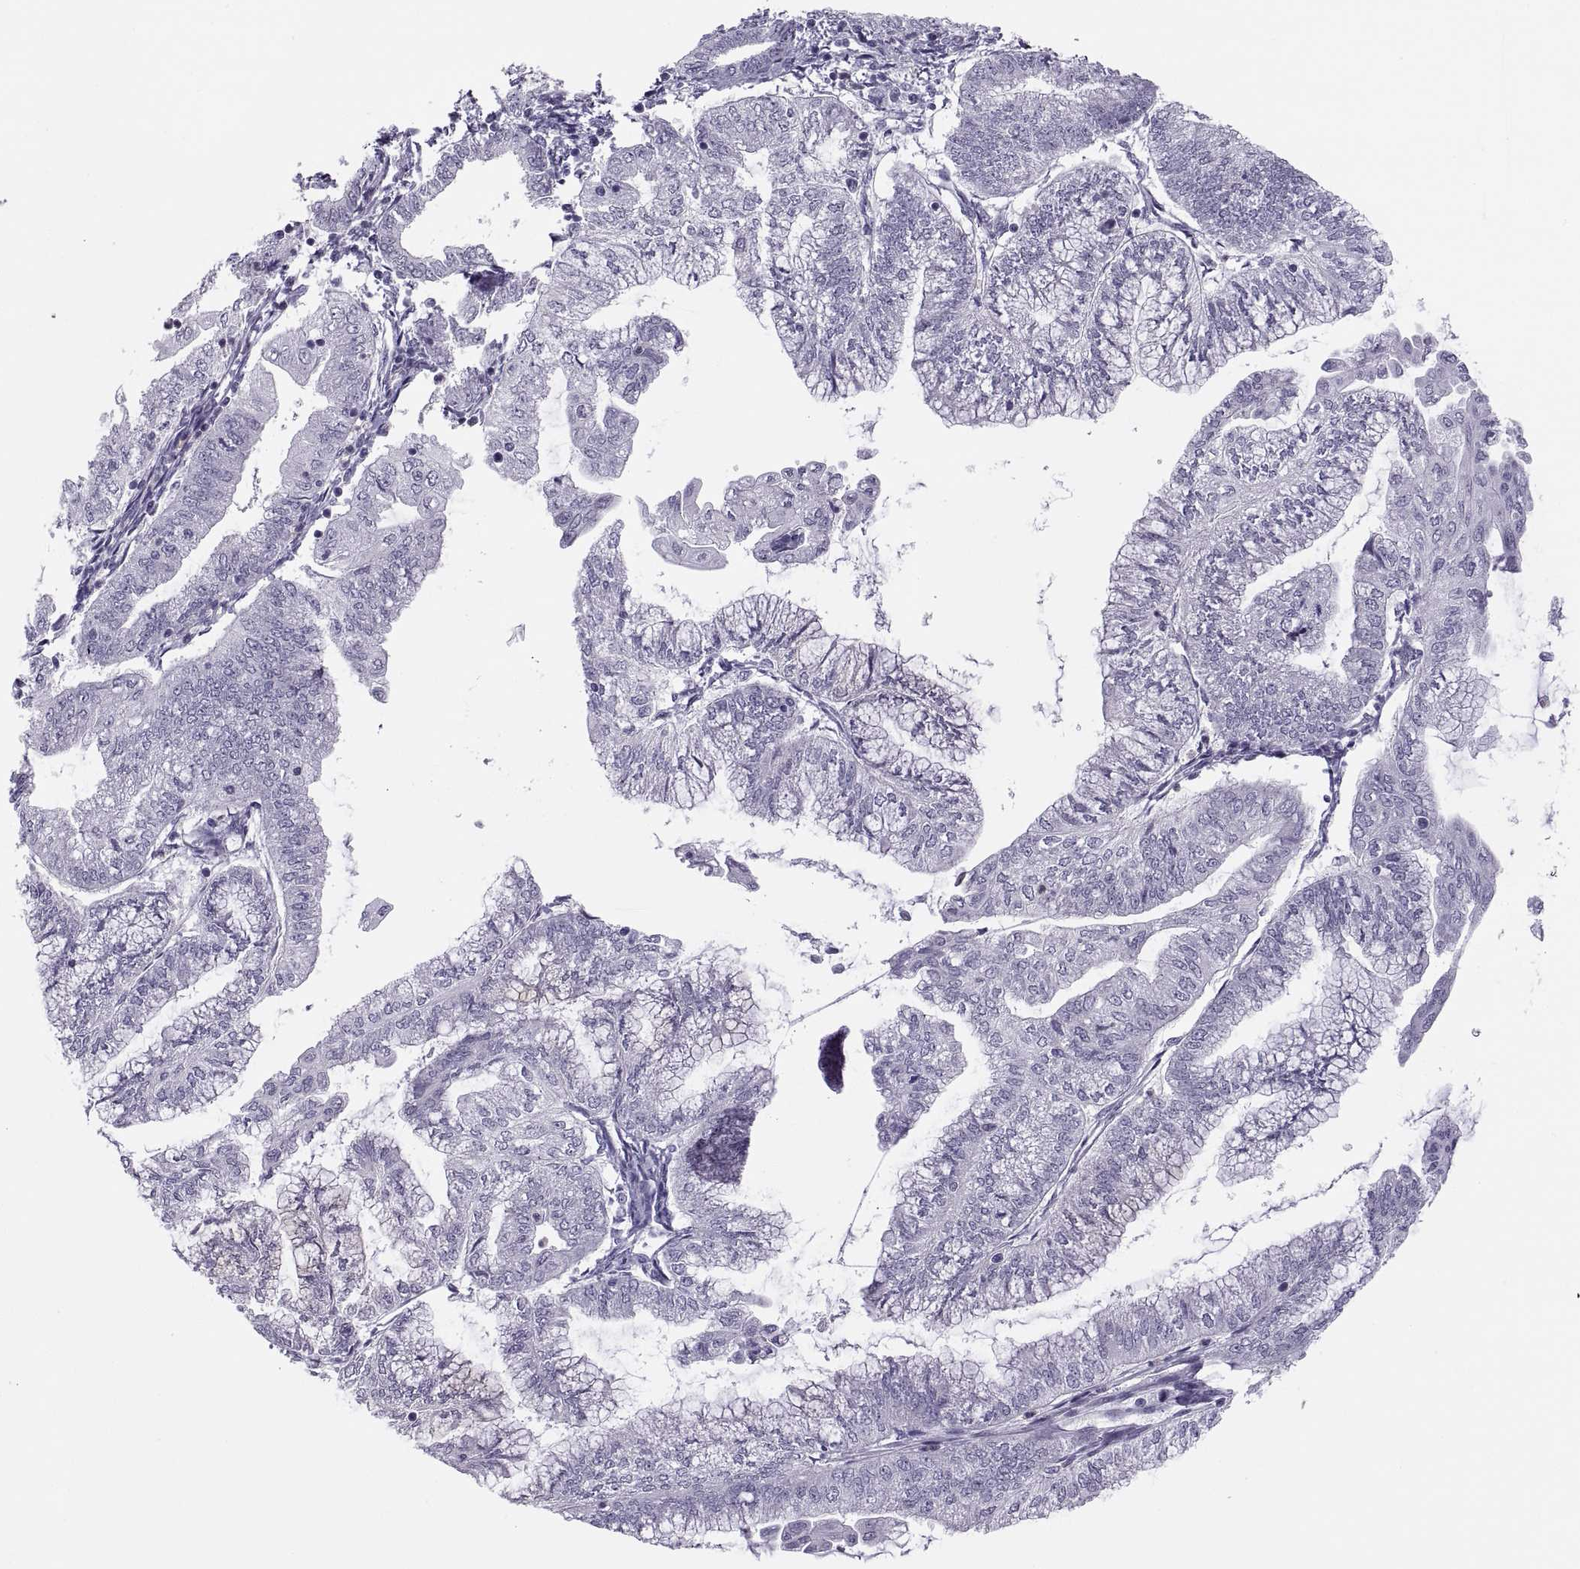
{"staining": {"intensity": "negative", "quantity": "none", "location": "none"}, "tissue": "endometrial cancer", "cell_type": "Tumor cells", "image_type": "cancer", "snomed": [{"axis": "morphology", "description": "Adenocarcinoma, NOS"}, {"axis": "topography", "description": "Endometrium"}], "caption": "A photomicrograph of endometrial adenocarcinoma stained for a protein demonstrates no brown staining in tumor cells.", "gene": "C3orf22", "patient": {"sex": "female", "age": 55}}